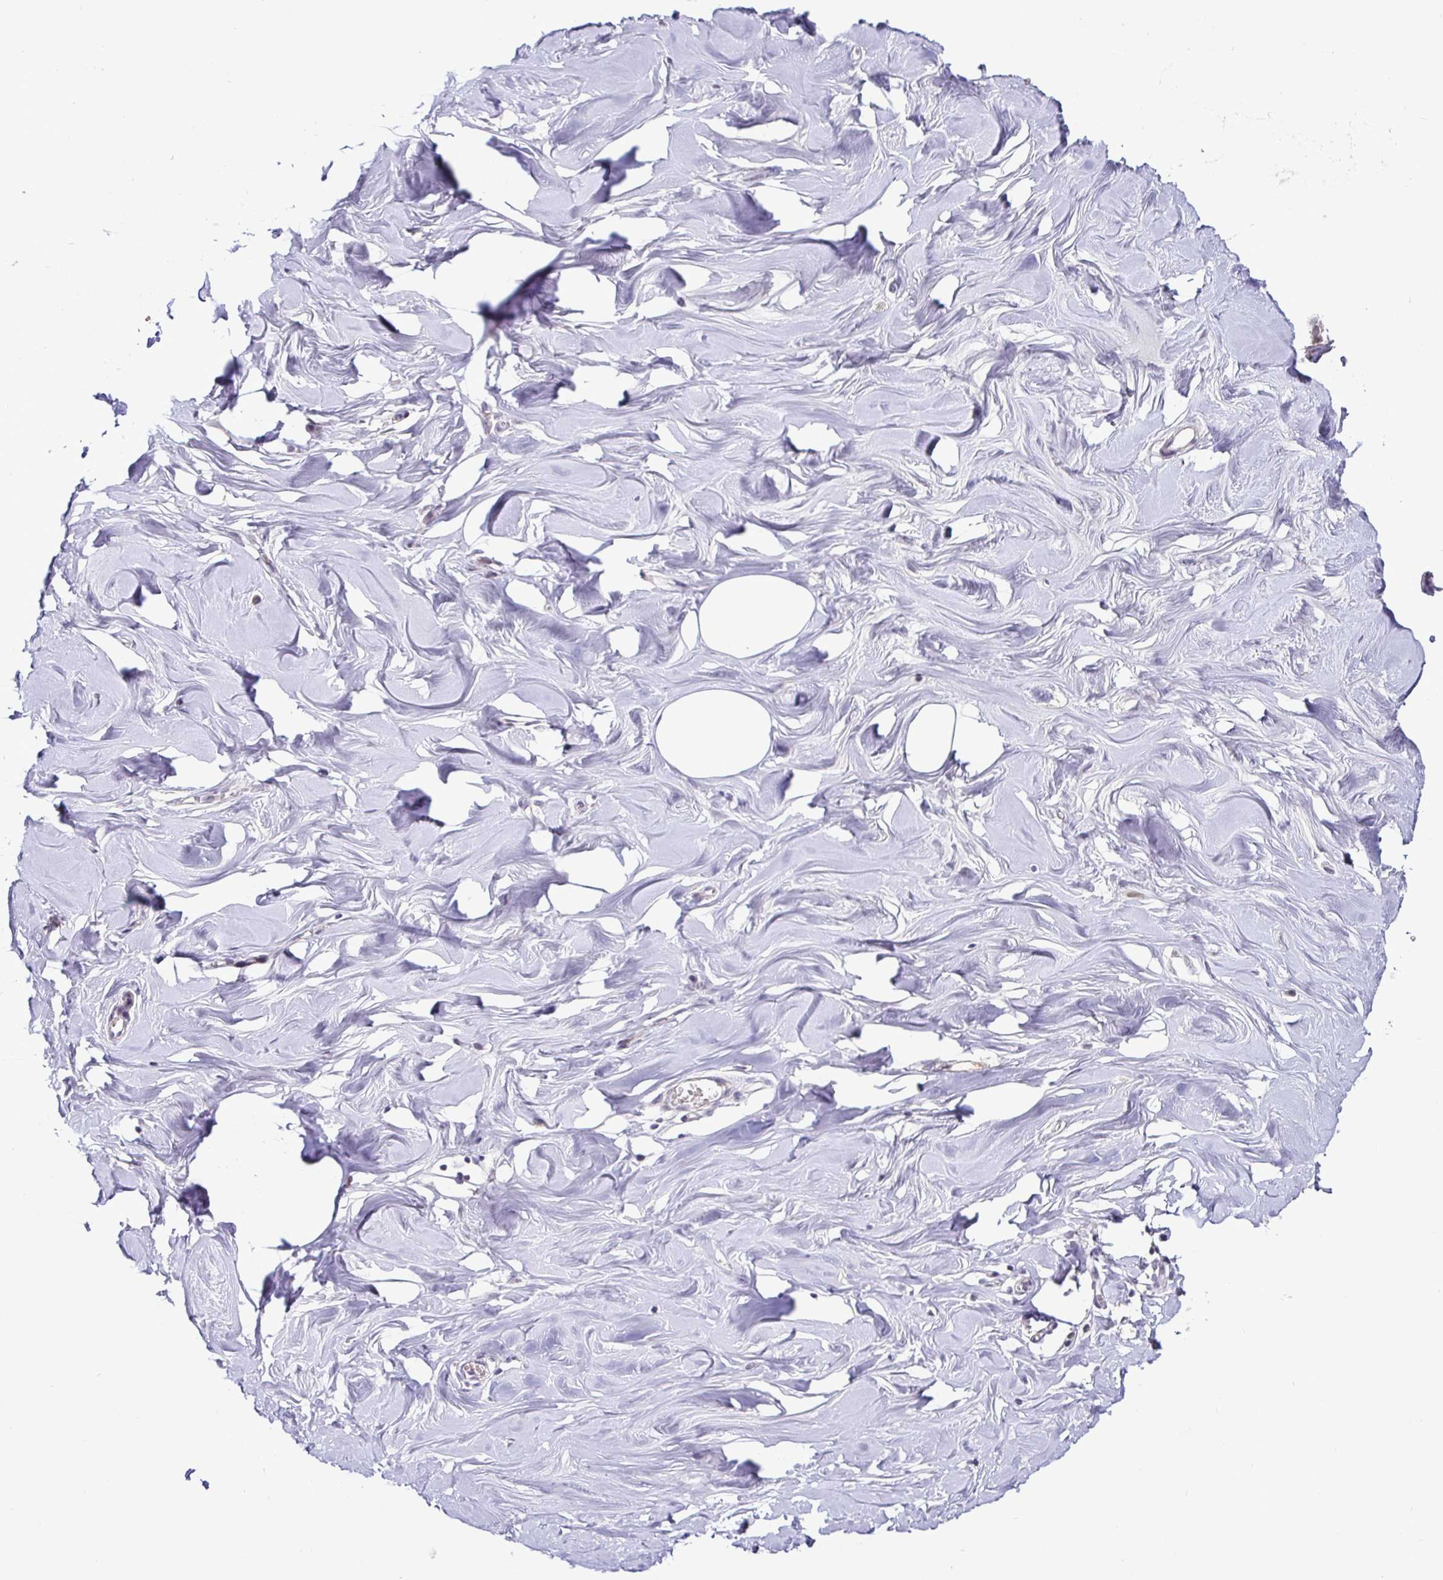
{"staining": {"intensity": "negative", "quantity": "none", "location": "none"}, "tissue": "breast", "cell_type": "Adipocytes", "image_type": "normal", "snomed": [{"axis": "morphology", "description": "Normal tissue, NOS"}, {"axis": "topography", "description": "Breast"}], "caption": "Adipocytes are negative for brown protein staining in unremarkable breast. Brightfield microscopy of immunohistochemistry stained with DAB (brown) and hematoxylin (blue), captured at high magnification.", "gene": "NUP188", "patient": {"sex": "female", "age": 27}}